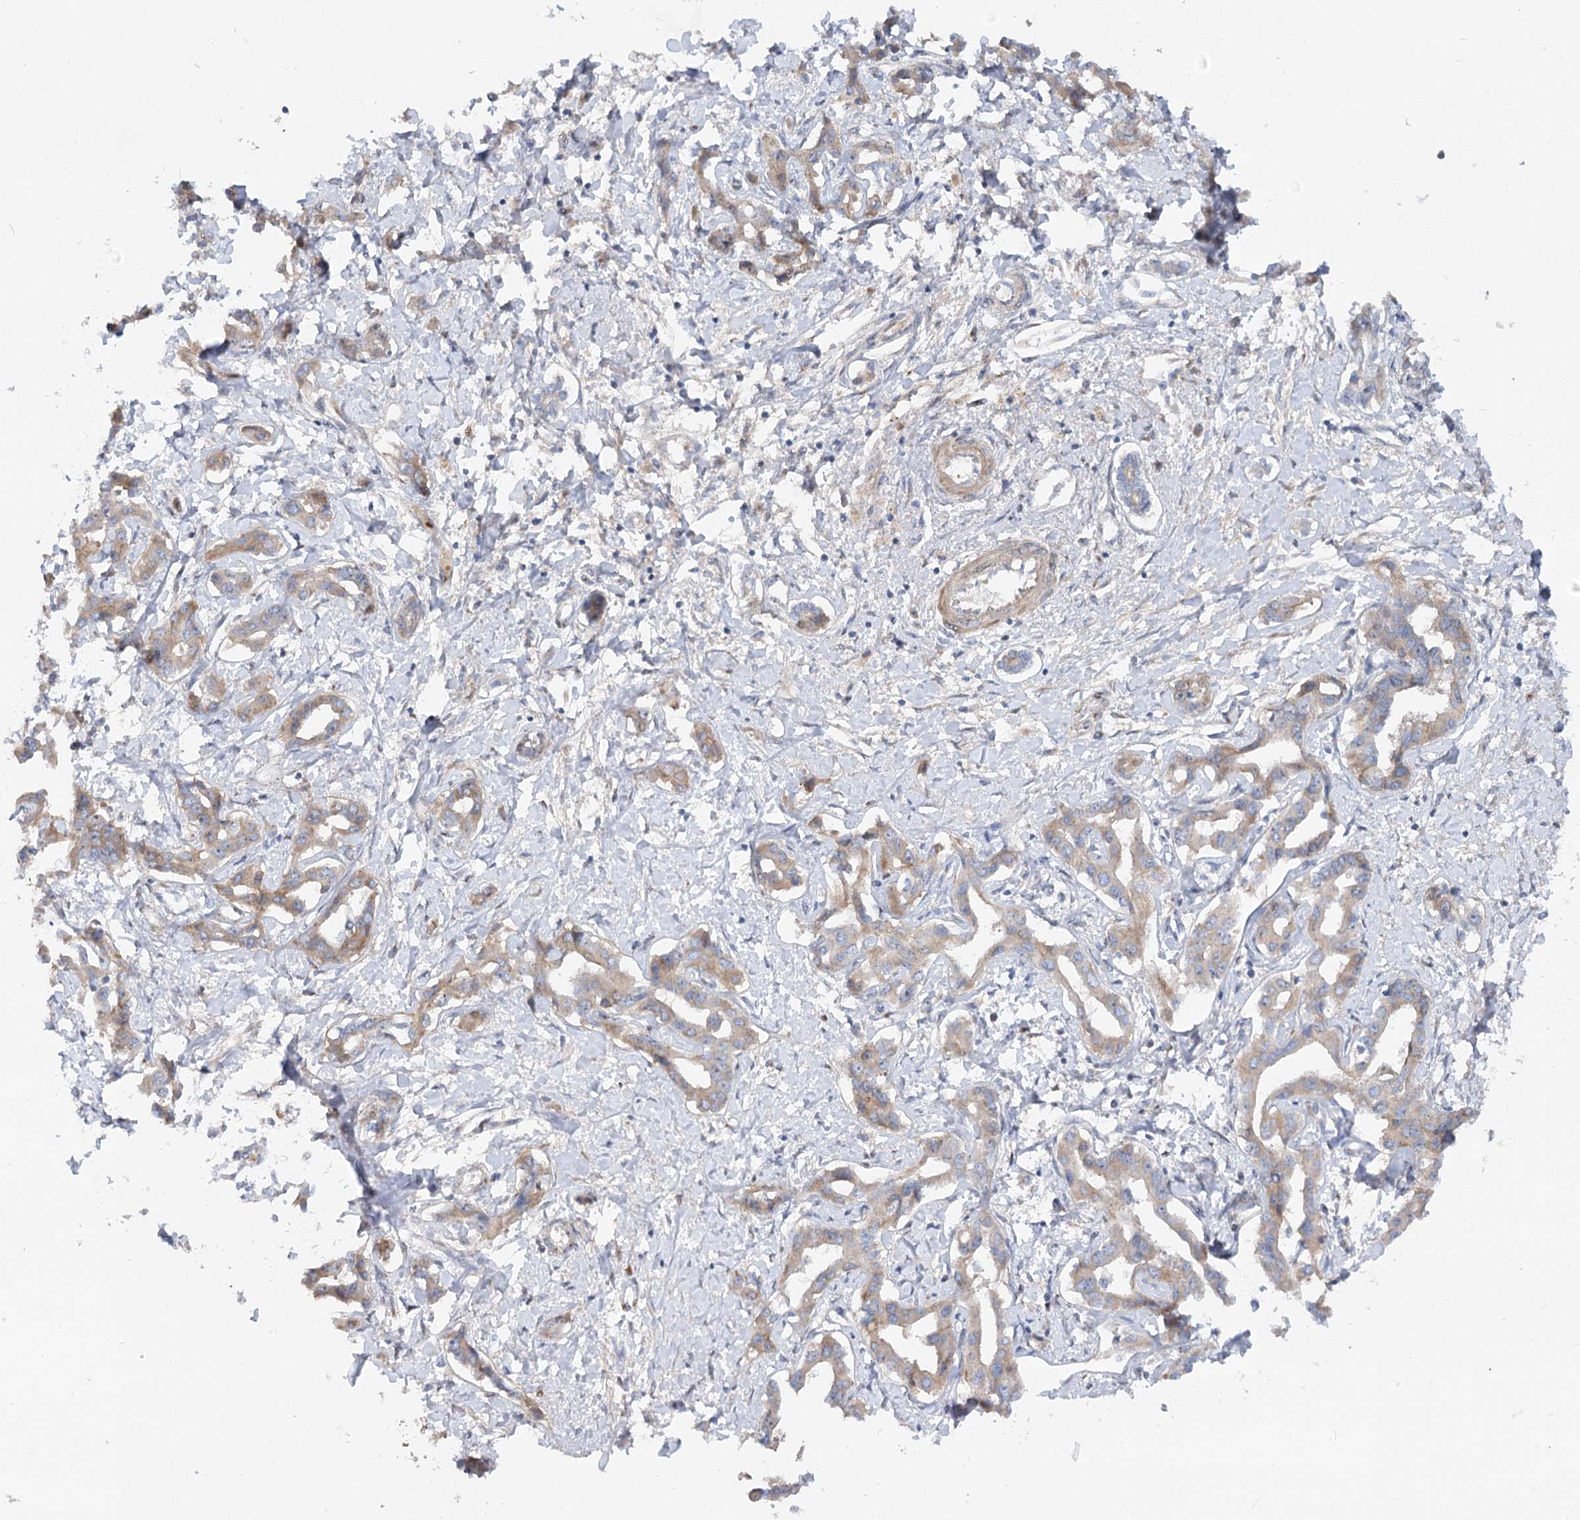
{"staining": {"intensity": "weak", "quantity": ">75%", "location": "cytoplasmic/membranous"}, "tissue": "liver cancer", "cell_type": "Tumor cells", "image_type": "cancer", "snomed": [{"axis": "morphology", "description": "Cholangiocarcinoma"}, {"axis": "topography", "description": "Liver"}], "caption": "An immunohistochemistry histopathology image of neoplastic tissue is shown. Protein staining in brown highlights weak cytoplasmic/membranous positivity in liver cancer (cholangiocarcinoma) within tumor cells. The staining was performed using DAB (3,3'-diaminobenzidine) to visualize the protein expression in brown, while the nuclei were stained in blue with hematoxylin (Magnification: 20x).", "gene": "FGF19", "patient": {"sex": "male", "age": 59}}